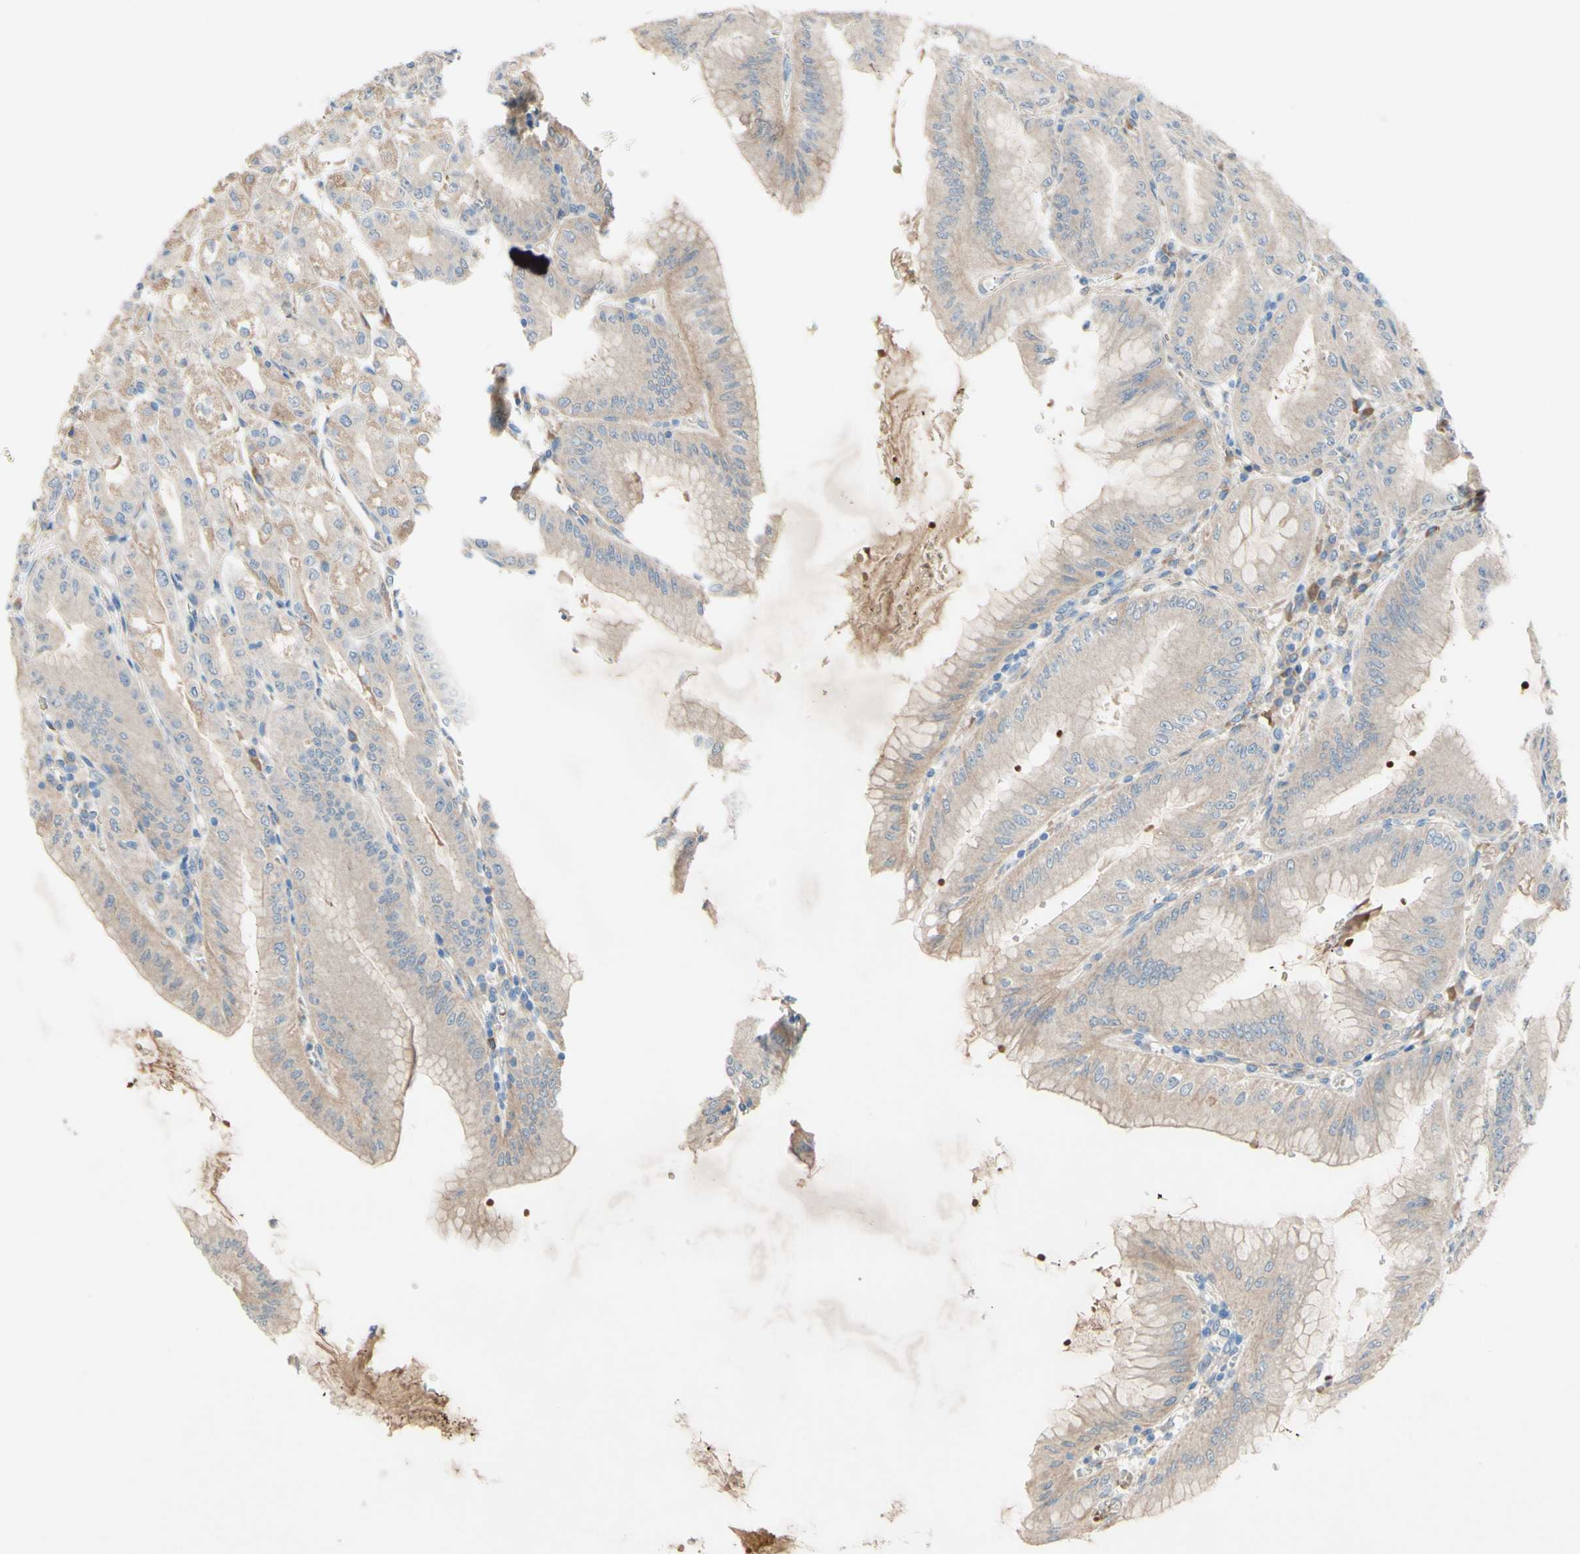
{"staining": {"intensity": "moderate", "quantity": ">75%", "location": "cytoplasmic/membranous"}, "tissue": "stomach", "cell_type": "Glandular cells", "image_type": "normal", "snomed": [{"axis": "morphology", "description": "Normal tissue, NOS"}, {"axis": "topography", "description": "Stomach, lower"}], "caption": "IHC image of unremarkable human stomach stained for a protein (brown), which reveals medium levels of moderate cytoplasmic/membranous staining in approximately >75% of glandular cells.", "gene": "IL2", "patient": {"sex": "male", "age": 71}}